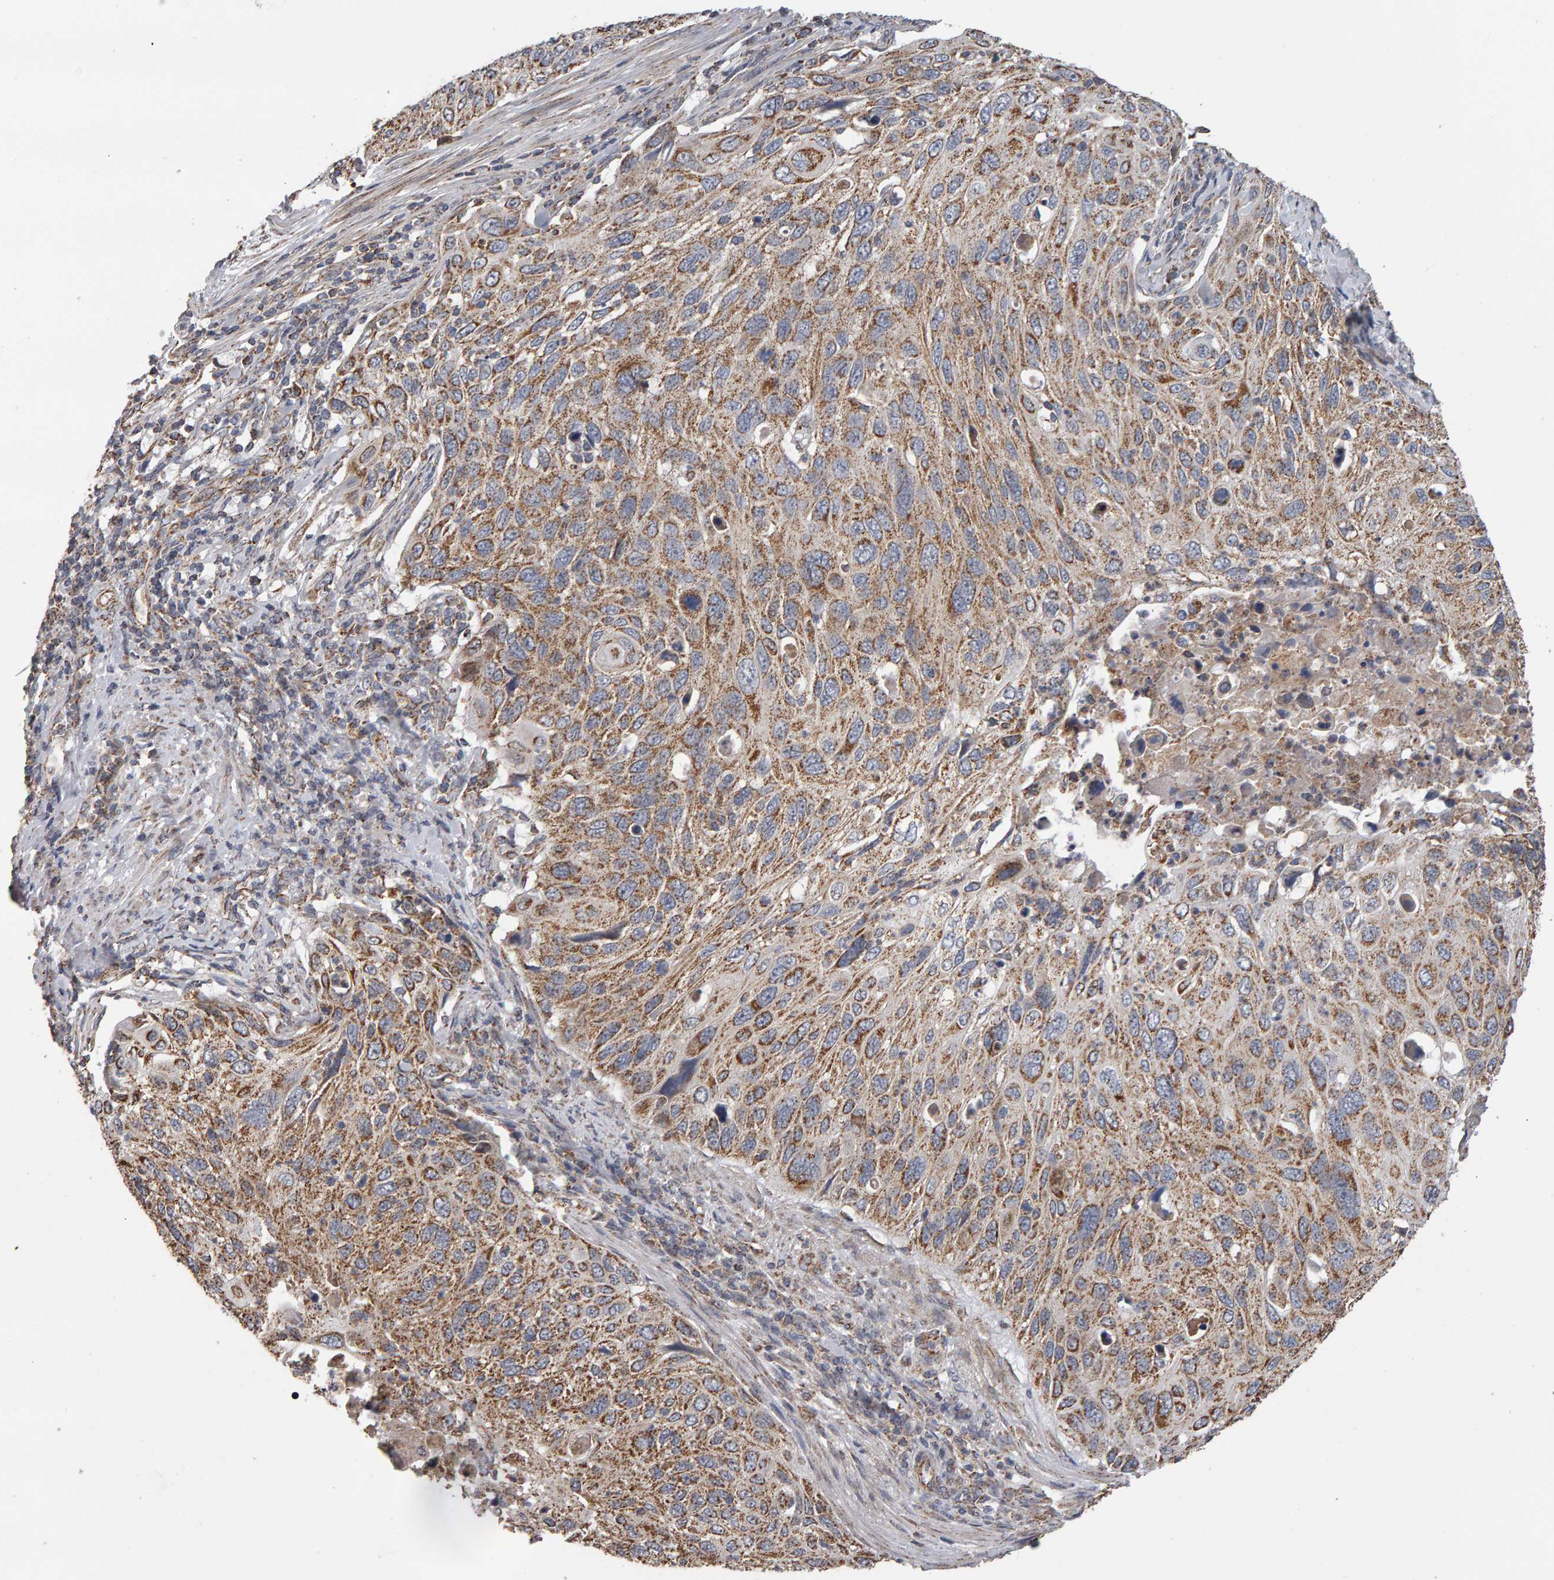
{"staining": {"intensity": "moderate", "quantity": ">75%", "location": "cytoplasmic/membranous"}, "tissue": "cervical cancer", "cell_type": "Tumor cells", "image_type": "cancer", "snomed": [{"axis": "morphology", "description": "Squamous cell carcinoma, NOS"}, {"axis": "topography", "description": "Cervix"}], "caption": "Immunohistochemistry image of human squamous cell carcinoma (cervical) stained for a protein (brown), which shows medium levels of moderate cytoplasmic/membranous staining in about >75% of tumor cells.", "gene": "TOM1L1", "patient": {"sex": "female", "age": 70}}